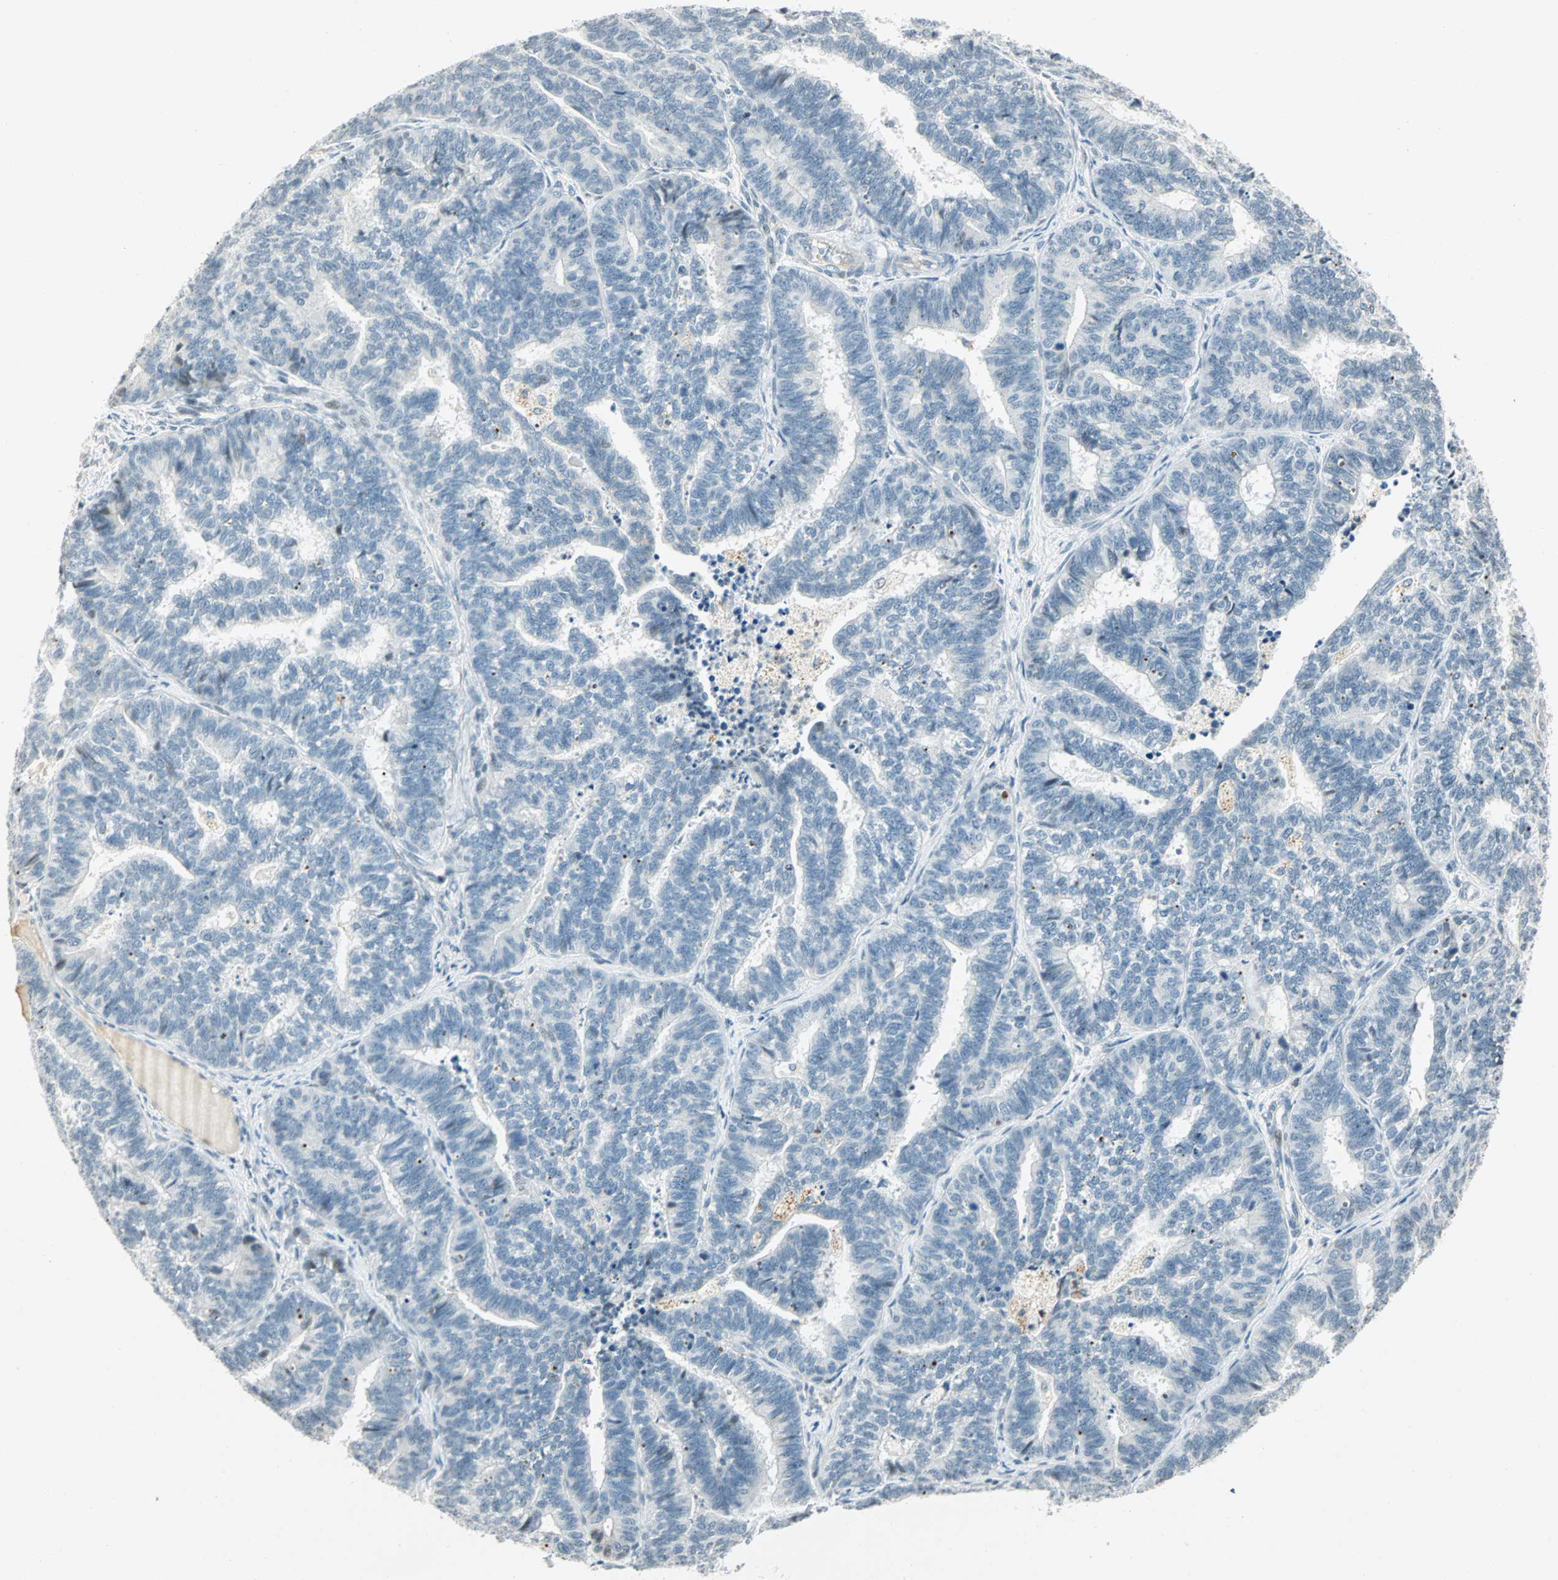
{"staining": {"intensity": "weak", "quantity": "<25%", "location": "nuclear"}, "tissue": "endometrial cancer", "cell_type": "Tumor cells", "image_type": "cancer", "snomed": [{"axis": "morphology", "description": "Adenocarcinoma, NOS"}, {"axis": "topography", "description": "Endometrium"}], "caption": "DAB (3,3'-diaminobenzidine) immunohistochemical staining of endometrial cancer displays no significant staining in tumor cells.", "gene": "SMAD3", "patient": {"sex": "female", "age": 70}}